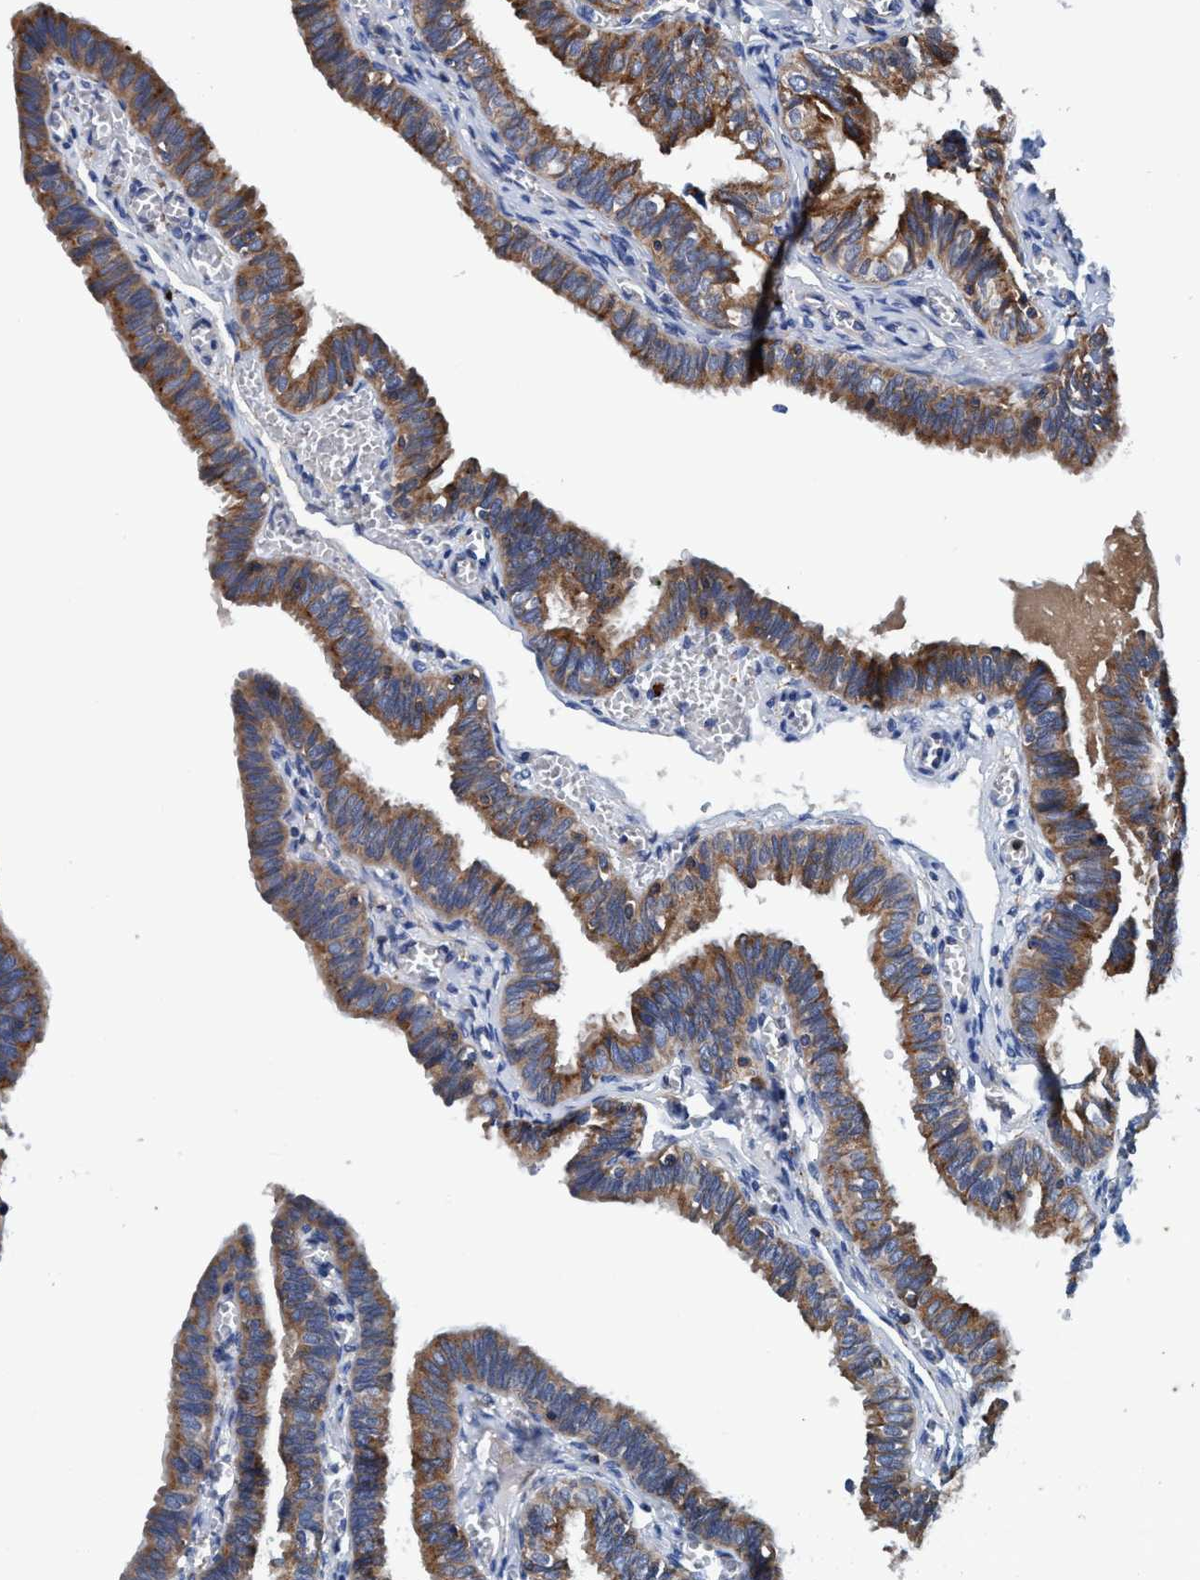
{"staining": {"intensity": "moderate", "quantity": ">75%", "location": "cytoplasmic/membranous"}, "tissue": "fallopian tube", "cell_type": "Glandular cells", "image_type": "normal", "snomed": [{"axis": "morphology", "description": "Normal tissue, NOS"}, {"axis": "topography", "description": "Fallopian tube"}], "caption": "A histopathology image showing moderate cytoplasmic/membranous positivity in approximately >75% of glandular cells in benign fallopian tube, as visualized by brown immunohistochemical staining.", "gene": "ENDOG", "patient": {"sex": "female", "age": 46}}